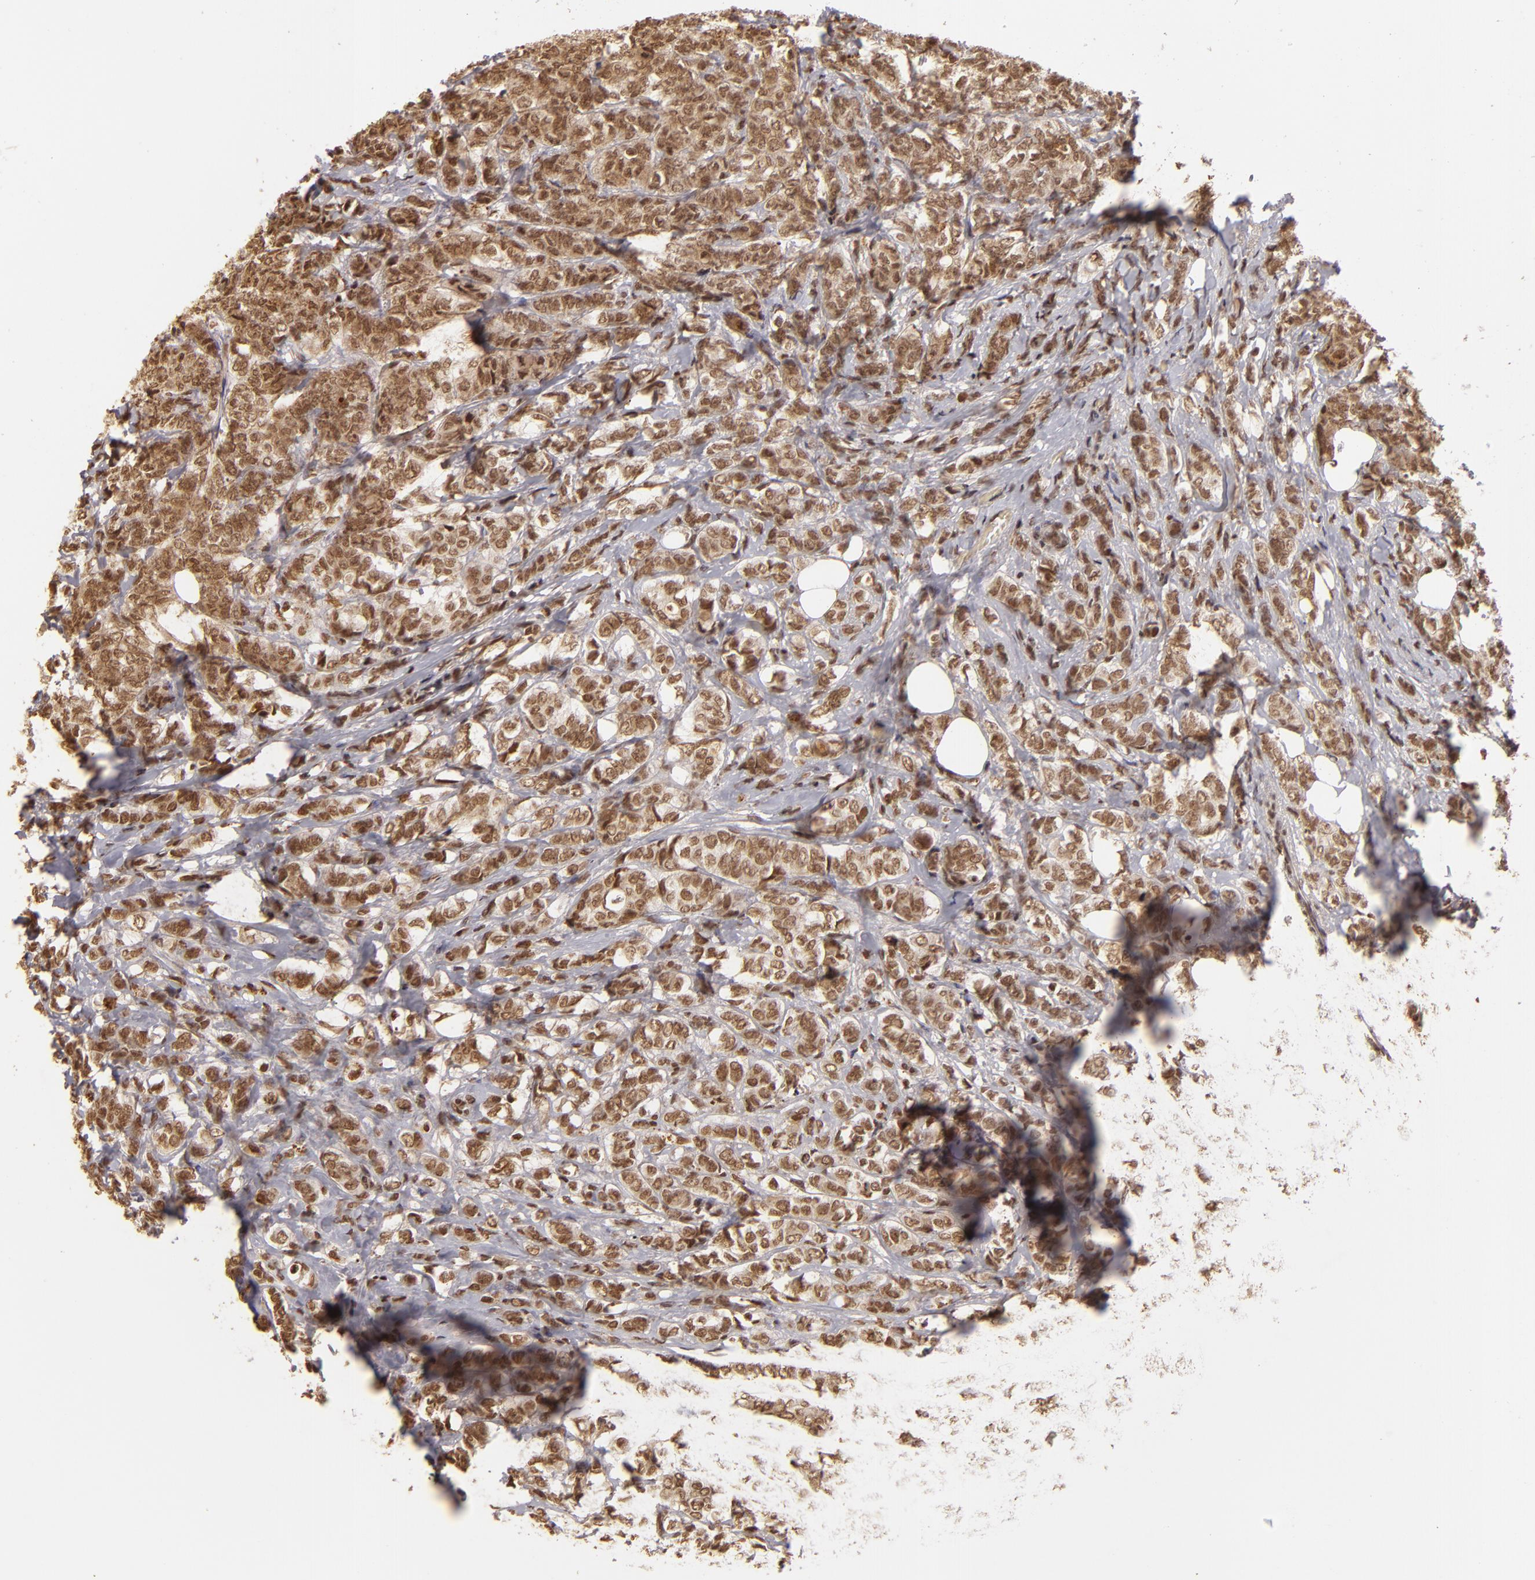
{"staining": {"intensity": "strong", "quantity": ">75%", "location": "cytoplasmic/membranous,nuclear"}, "tissue": "breast cancer", "cell_type": "Tumor cells", "image_type": "cancer", "snomed": [{"axis": "morphology", "description": "Lobular carcinoma"}, {"axis": "topography", "description": "Breast"}], "caption": "A high-resolution micrograph shows IHC staining of breast cancer, which displays strong cytoplasmic/membranous and nuclear positivity in approximately >75% of tumor cells.", "gene": "CUL3", "patient": {"sex": "female", "age": 60}}